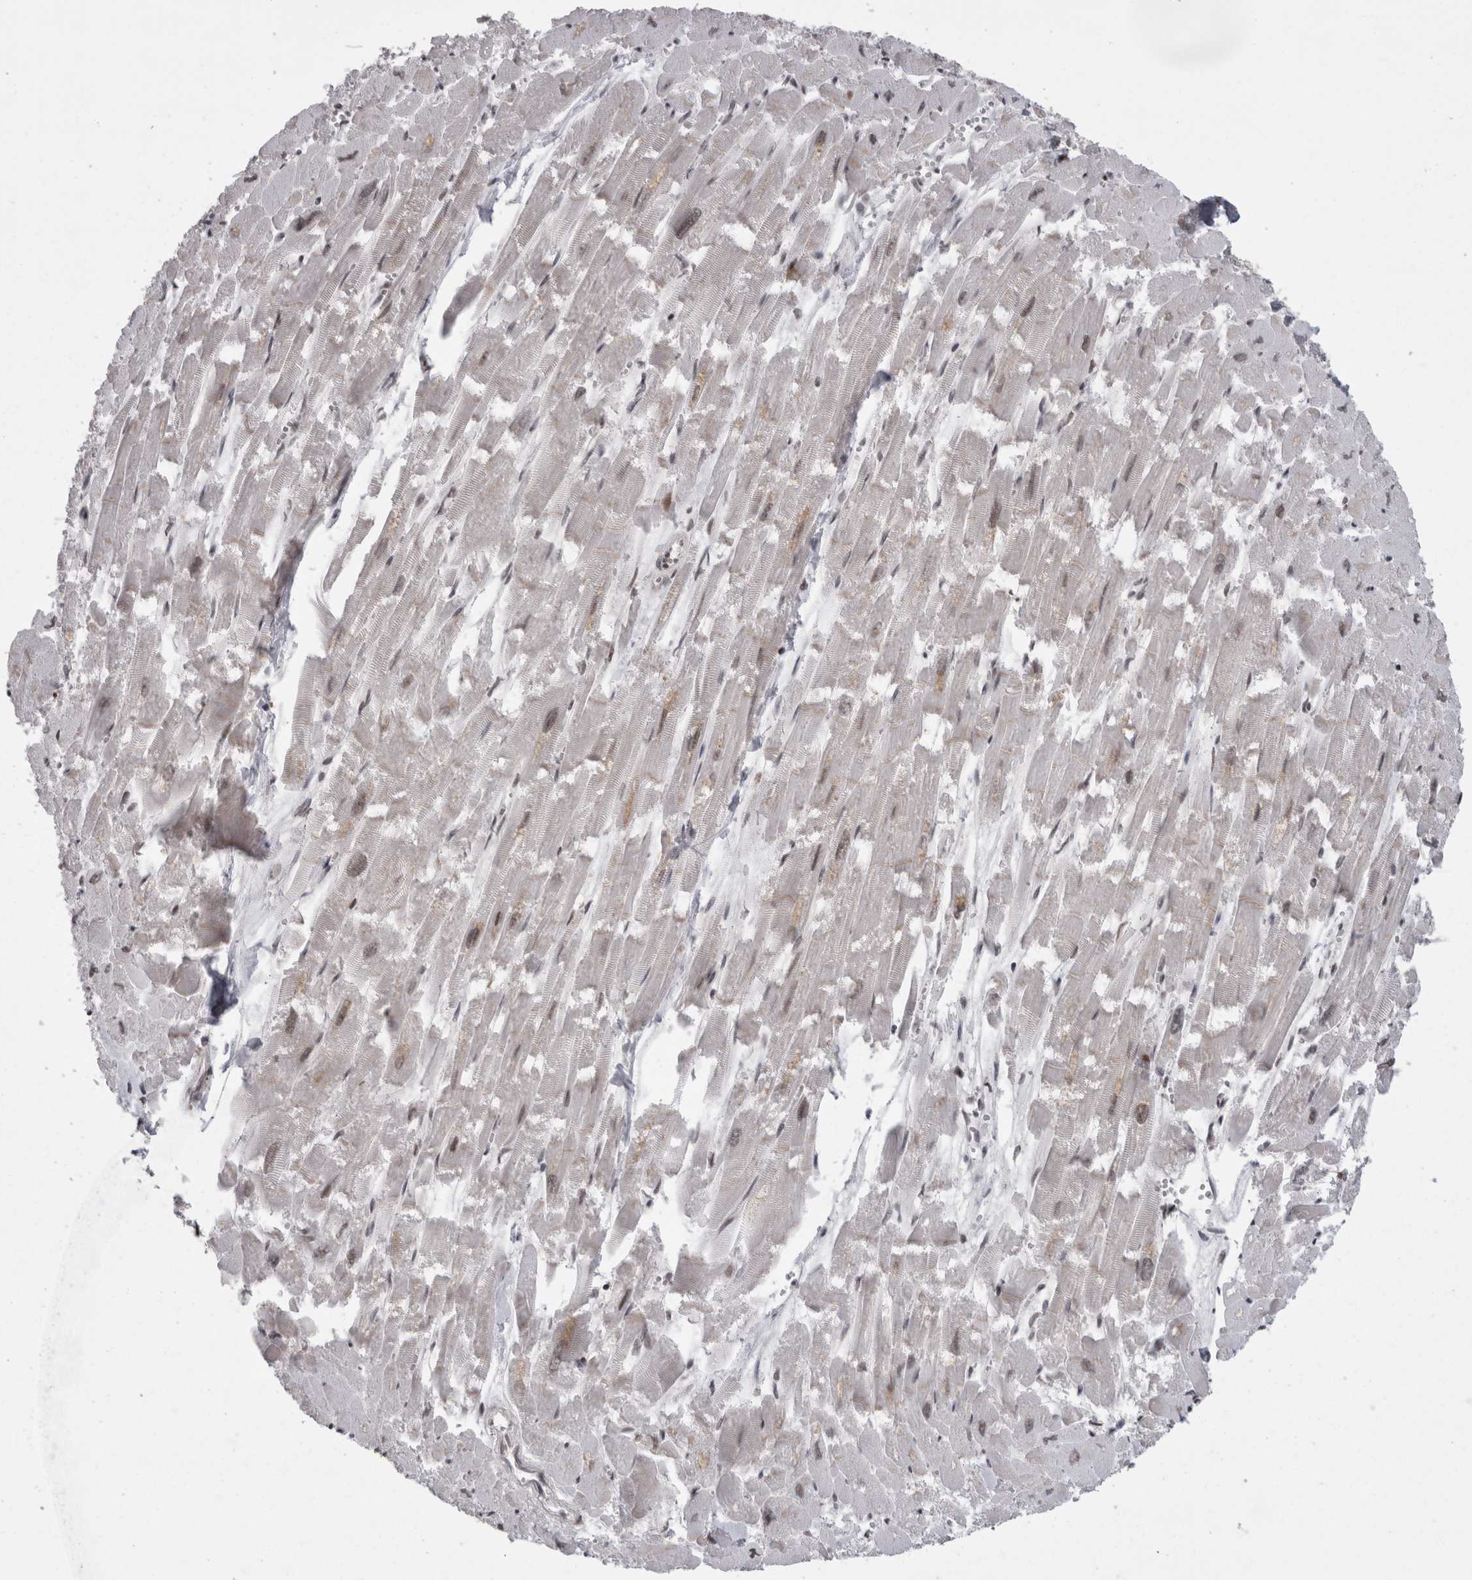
{"staining": {"intensity": "strong", "quantity": "<25%", "location": "nuclear"}, "tissue": "heart muscle", "cell_type": "Cardiomyocytes", "image_type": "normal", "snomed": [{"axis": "morphology", "description": "Normal tissue, NOS"}, {"axis": "topography", "description": "Heart"}], "caption": "A histopathology image showing strong nuclear positivity in about <25% of cardiomyocytes in normal heart muscle, as visualized by brown immunohistochemical staining.", "gene": "SNRNP40", "patient": {"sex": "male", "age": 54}}